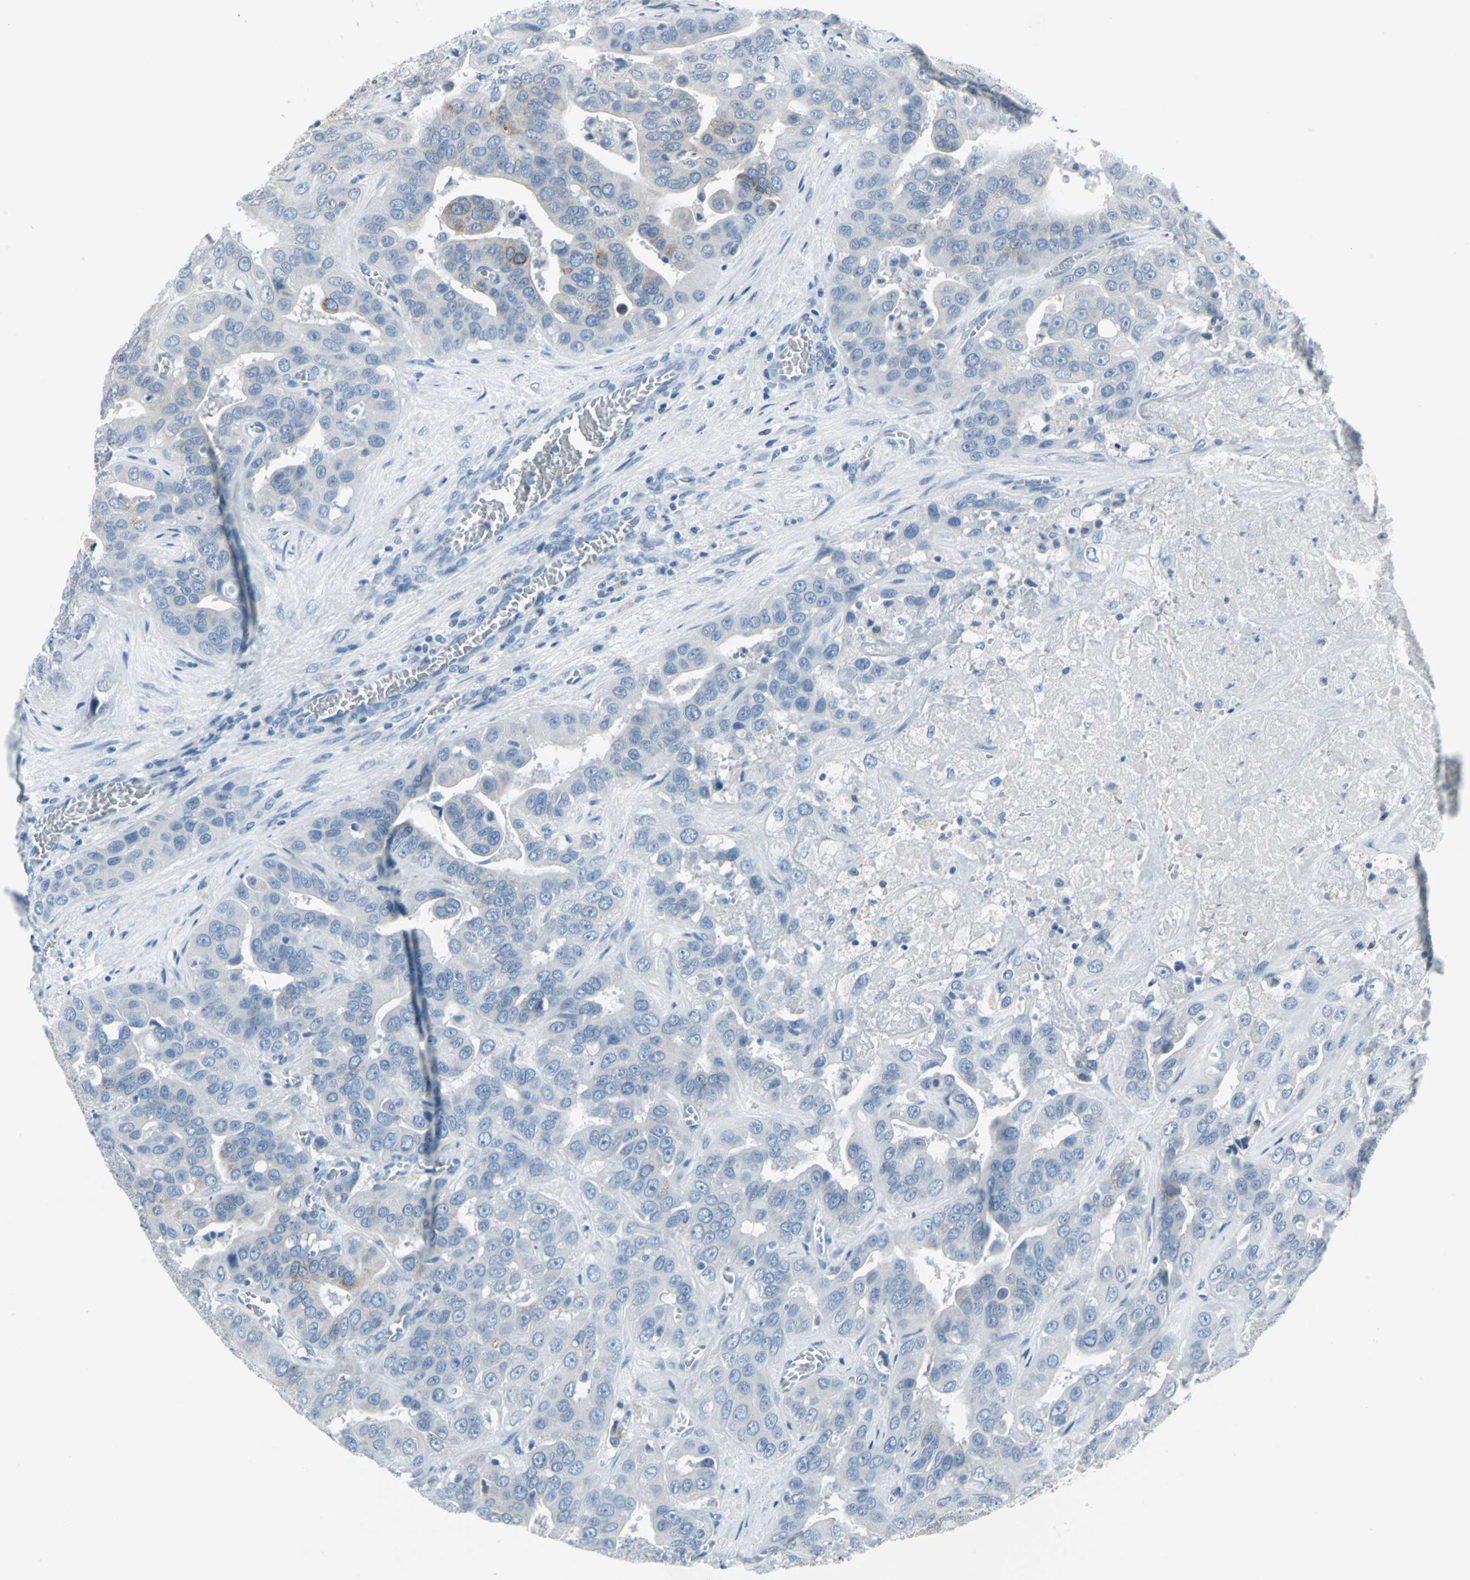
{"staining": {"intensity": "weak", "quantity": "<25%", "location": "cytoplasmic/membranous"}, "tissue": "liver cancer", "cell_type": "Tumor cells", "image_type": "cancer", "snomed": [{"axis": "morphology", "description": "Cholangiocarcinoma"}, {"axis": "topography", "description": "Liver"}], "caption": "The photomicrograph displays no staining of tumor cells in liver cancer.", "gene": "CYB5A", "patient": {"sex": "female", "age": 52}}